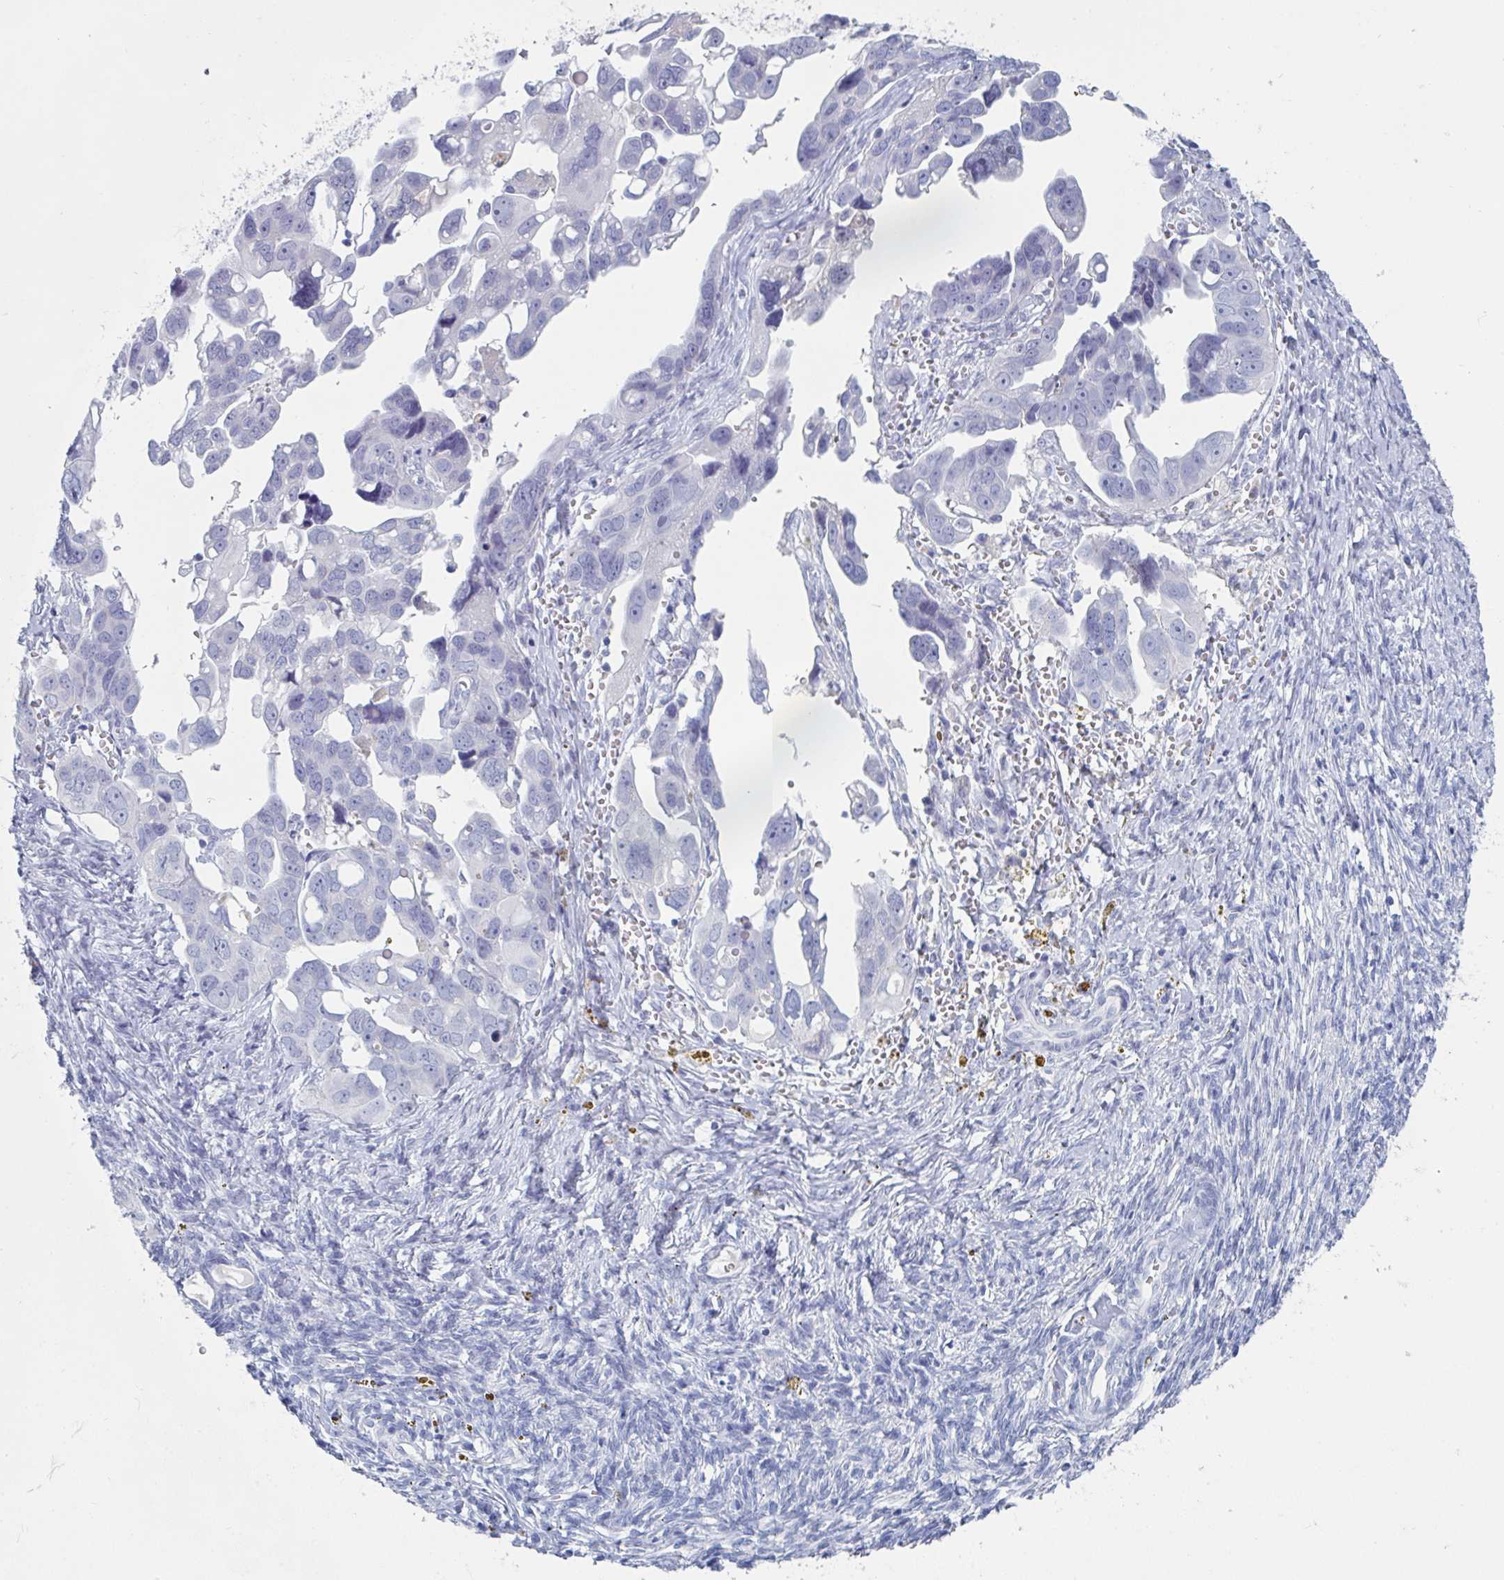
{"staining": {"intensity": "negative", "quantity": "none", "location": "none"}, "tissue": "ovarian cancer", "cell_type": "Tumor cells", "image_type": "cancer", "snomed": [{"axis": "morphology", "description": "Cystadenocarcinoma, serous, NOS"}, {"axis": "topography", "description": "Ovary"}], "caption": "There is no significant expression in tumor cells of serous cystadenocarcinoma (ovarian). (Brightfield microscopy of DAB (3,3'-diaminobenzidine) IHC at high magnification).", "gene": "NDUFC2", "patient": {"sex": "female", "age": 59}}